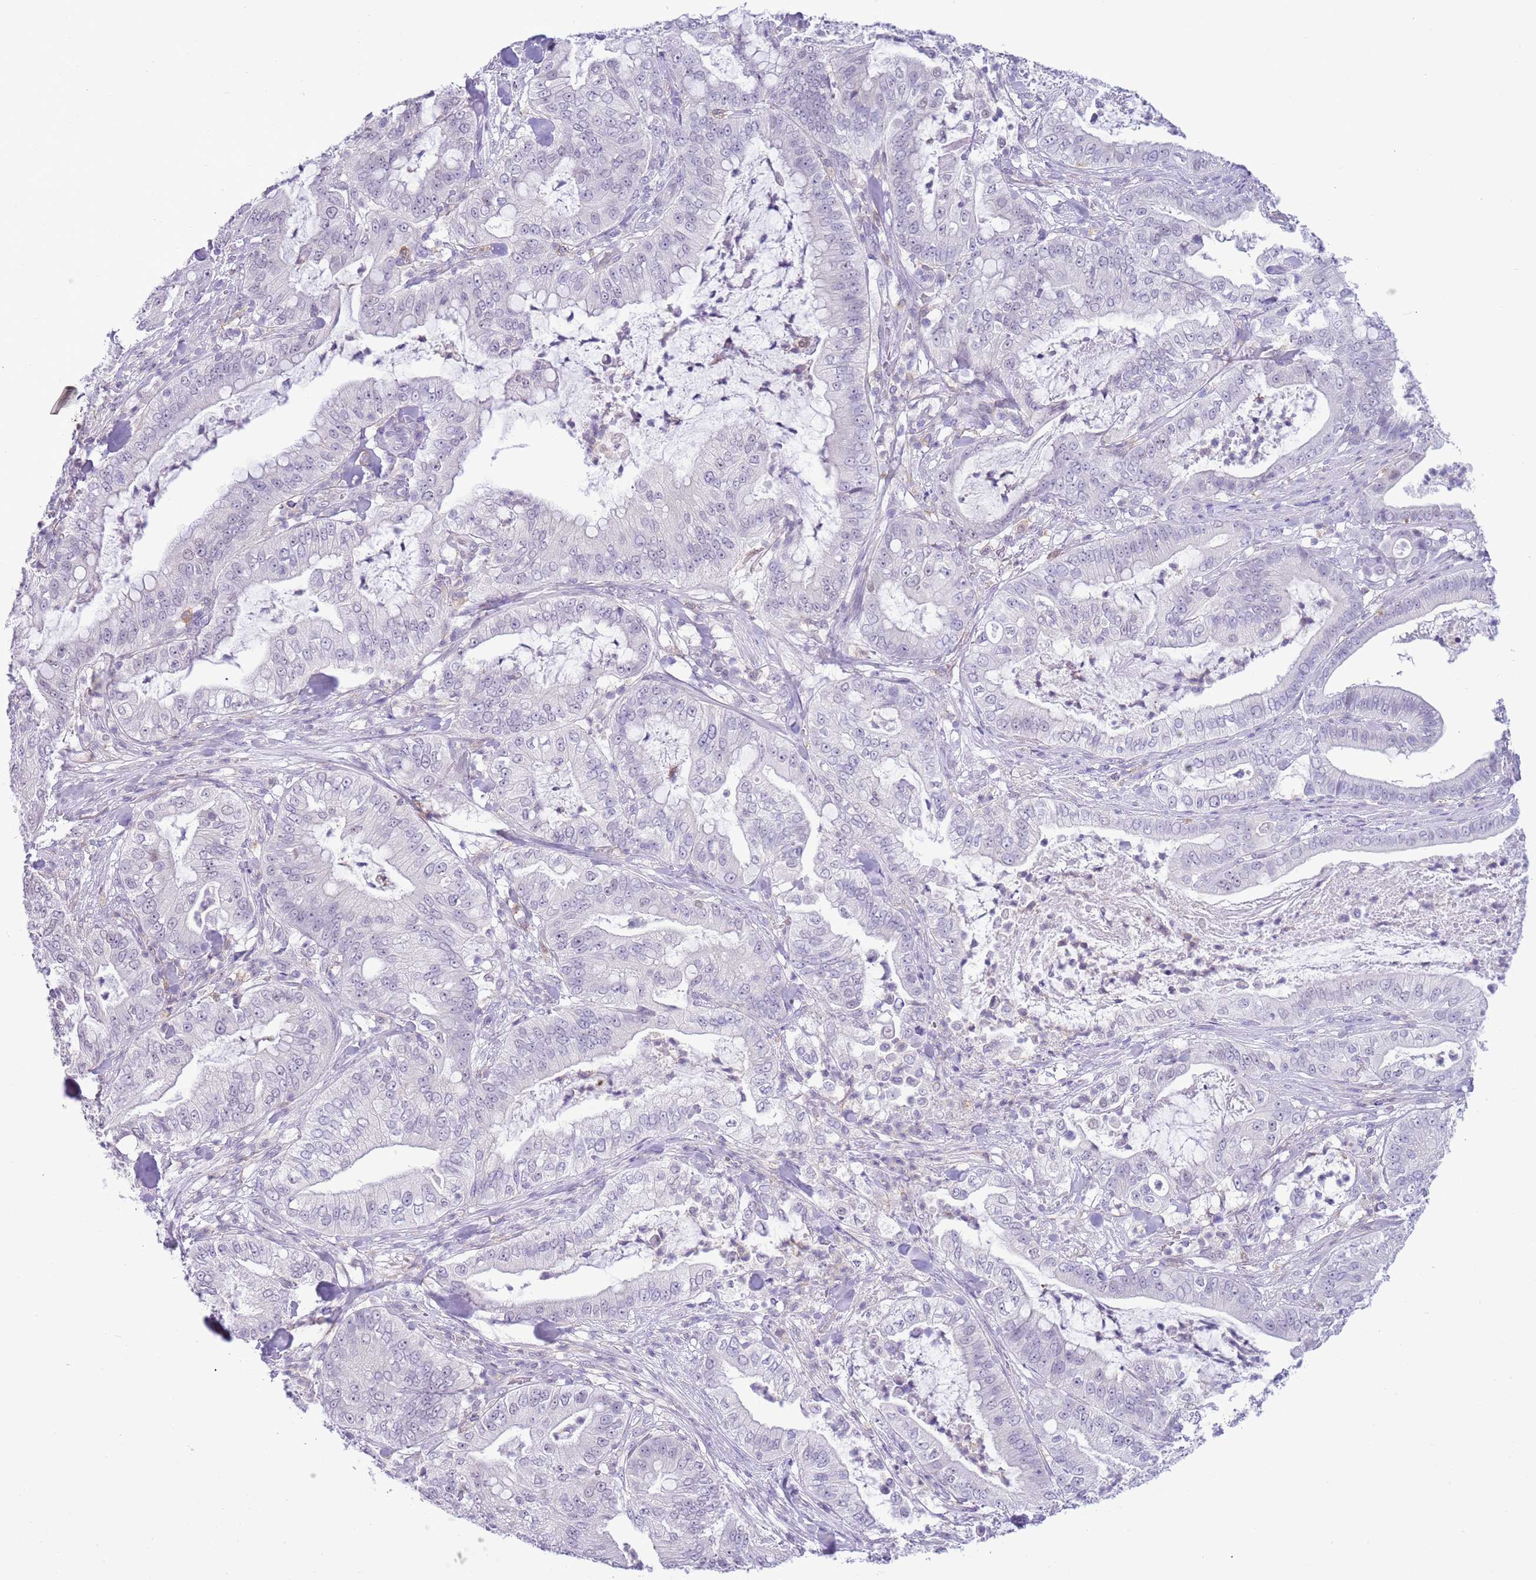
{"staining": {"intensity": "negative", "quantity": "none", "location": "none"}, "tissue": "pancreatic cancer", "cell_type": "Tumor cells", "image_type": "cancer", "snomed": [{"axis": "morphology", "description": "Adenocarcinoma, NOS"}, {"axis": "topography", "description": "Pancreas"}], "caption": "Immunohistochemistry (IHC) of human adenocarcinoma (pancreatic) demonstrates no expression in tumor cells. (Brightfield microscopy of DAB immunohistochemistry at high magnification).", "gene": "PPP1R17", "patient": {"sex": "male", "age": 71}}